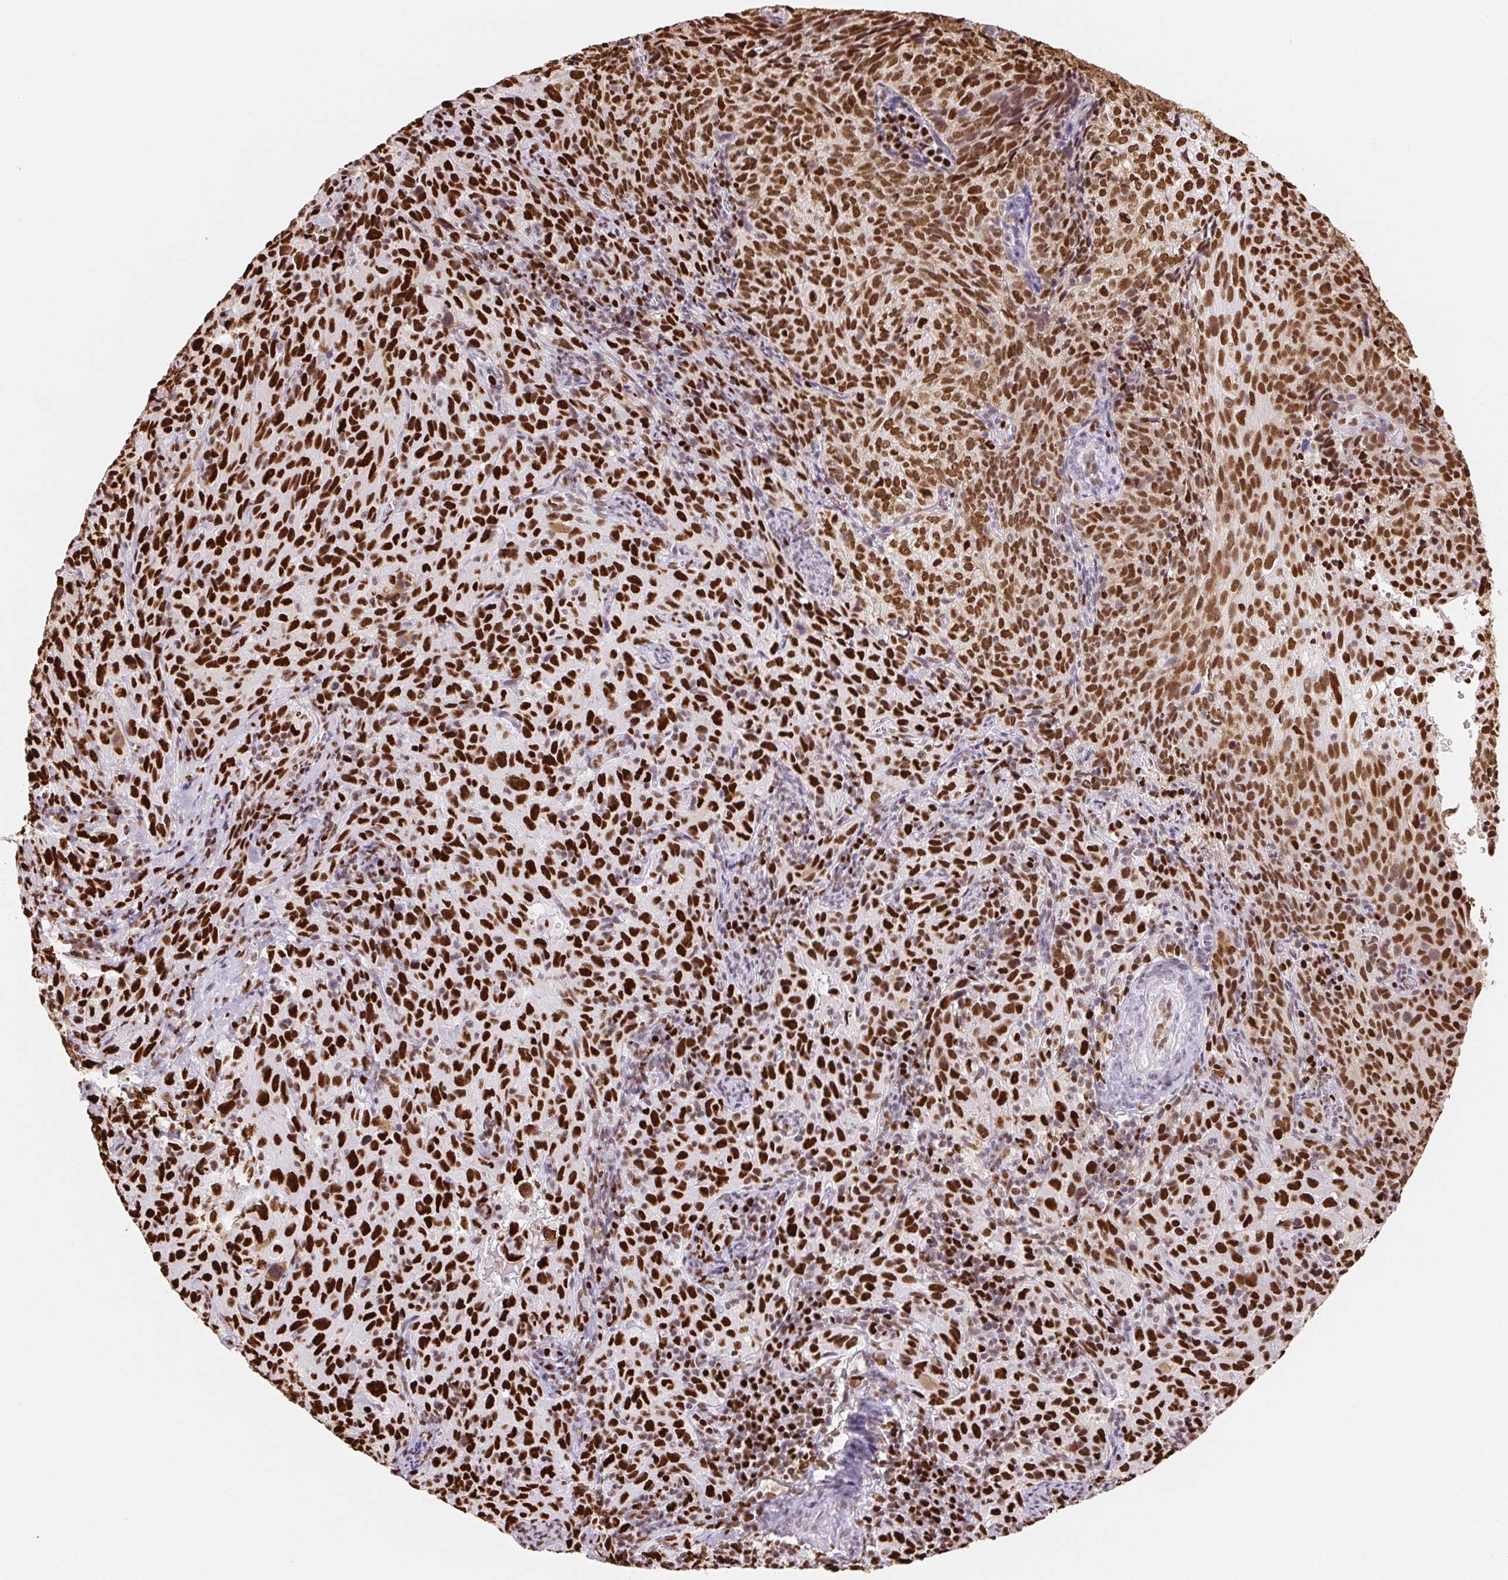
{"staining": {"intensity": "strong", "quantity": ">75%", "location": "nuclear"}, "tissue": "cervical cancer", "cell_type": "Tumor cells", "image_type": "cancer", "snomed": [{"axis": "morphology", "description": "Squamous cell carcinoma, NOS"}, {"axis": "topography", "description": "Cervix"}], "caption": "Tumor cells reveal high levels of strong nuclear positivity in about >75% of cells in cervical squamous cell carcinoma.", "gene": "SET", "patient": {"sex": "female", "age": 51}}